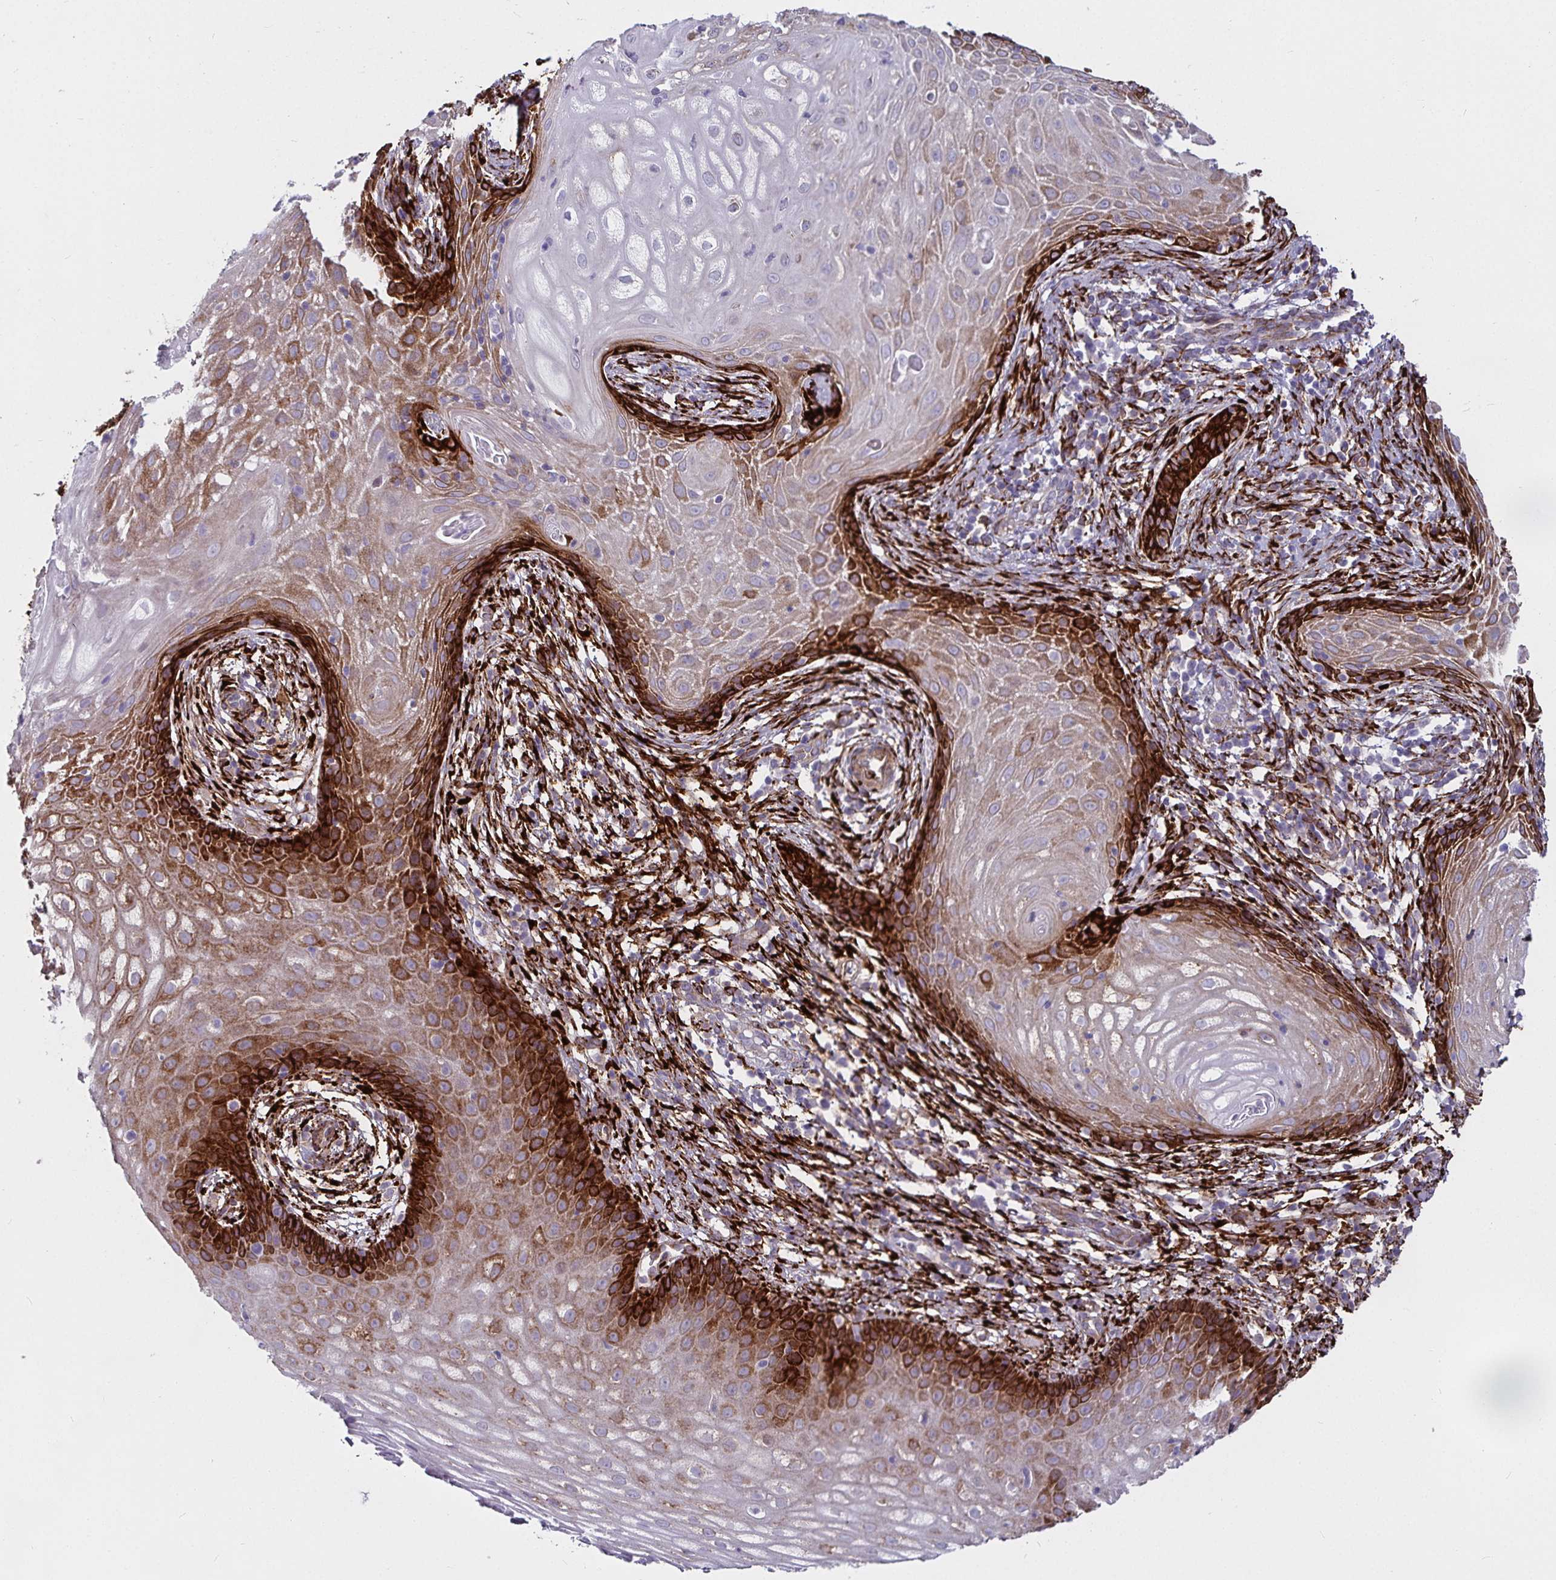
{"staining": {"intensity": "strong", "quantity": "25%-75%", "location": "cytoplasmic/membranous"}, "tissue": "cervical cancer", "cell_type": "Tumor cells", "image_type": "cancer", "snomed": [{"axis": "morphology", "description": "Squamous cell carcinoma, NOS"}, {"axis": "topography", "description": "Cervix"}], "caption": "Human cervical squamous cell carcinoma stained with a protein marker reveals strong staining in tumor cells.", "gene": "P4HA2", "patient": {"sex": "female", "age": 30}}